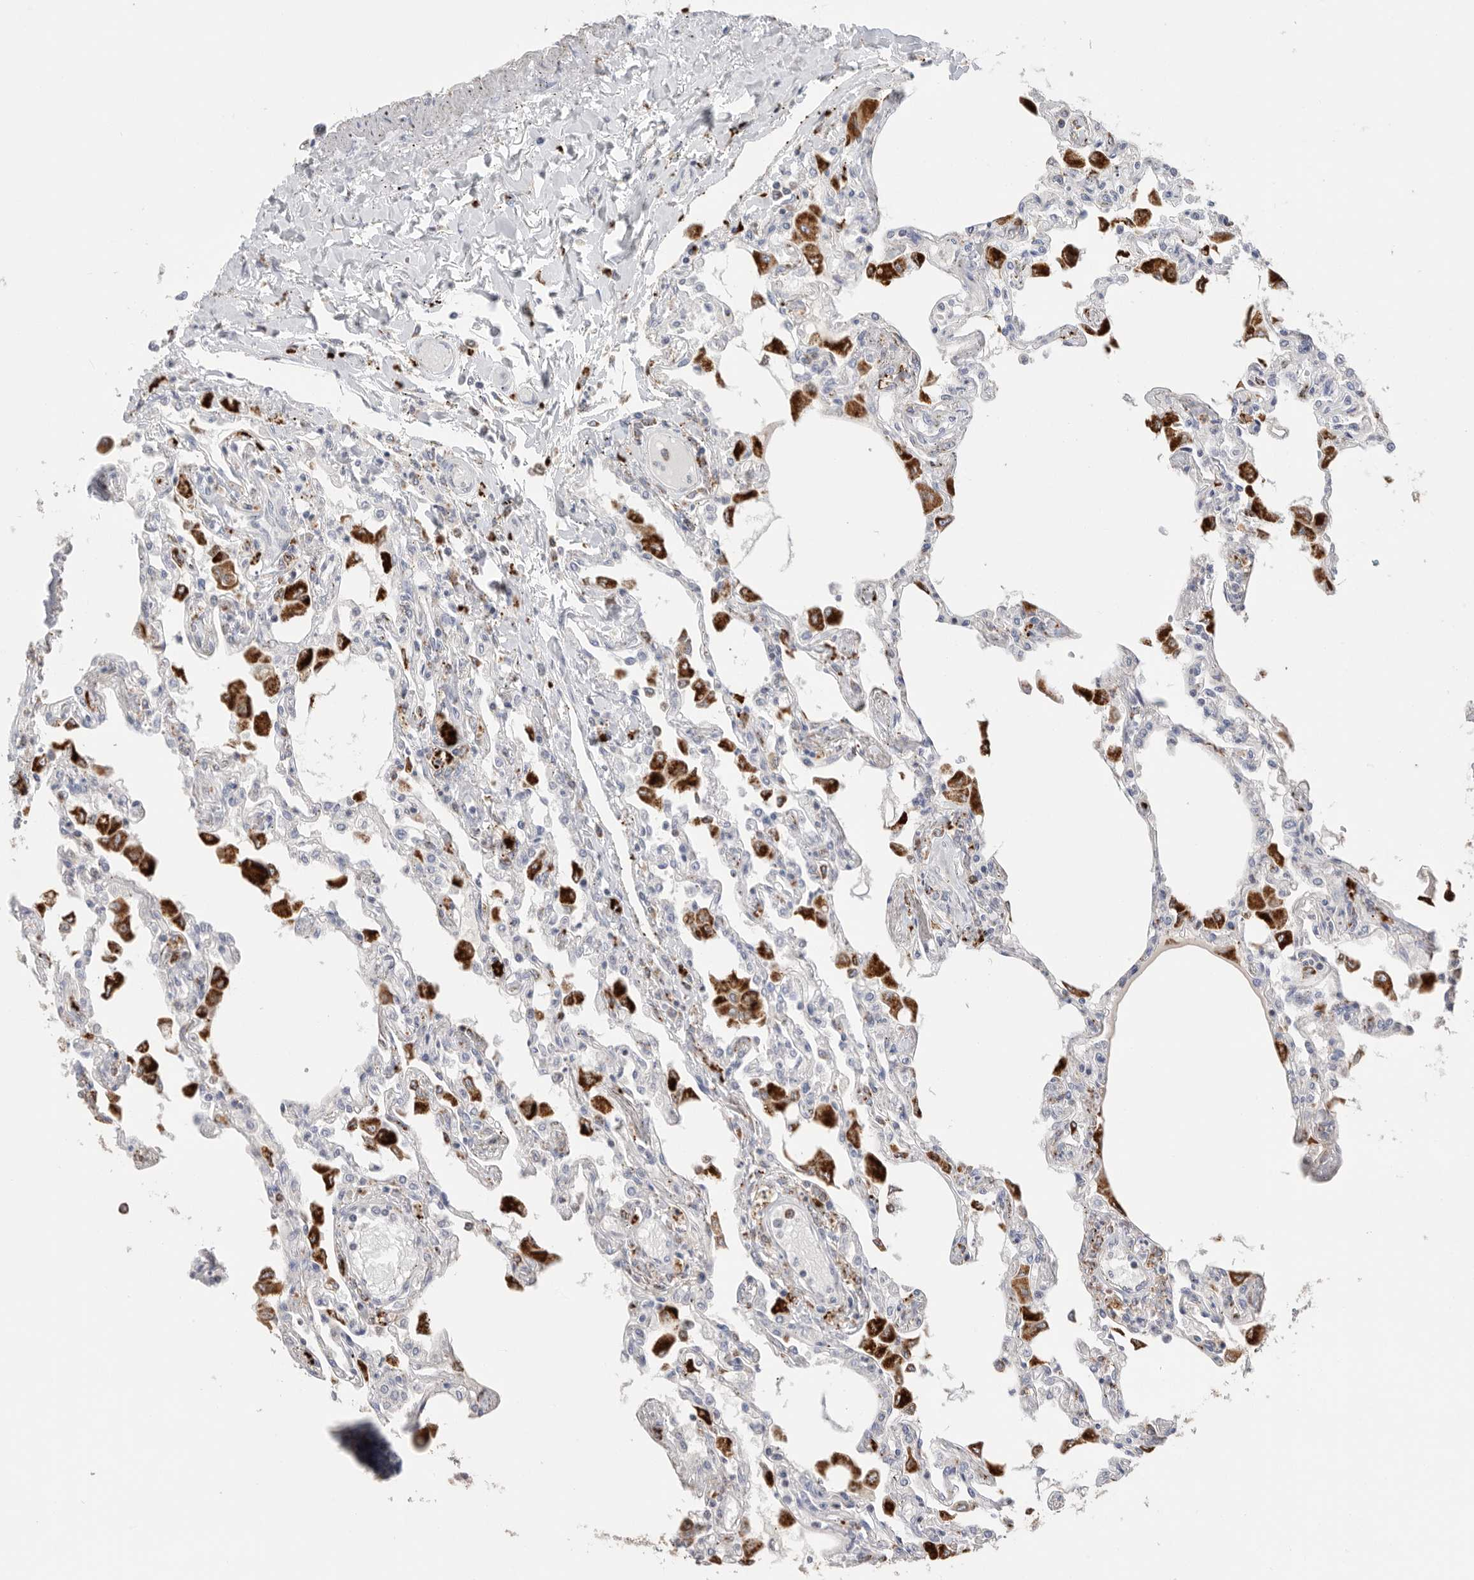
{"staining": {"intensity": "negative", "quantity": "none", "location": "none"}, "tissue": "lung", "cell_type": "Alveolar cells", "image_type": "normal", "snomed": [{"axis": "morphology", "description": "Normal tissue, NOS"}, {"axis": "topography", "description": "Bronchus"}, {"axis": "topography", "description": "Lung"}], "caption": "Immunohistochemistry (IHC) image of unremarkable lung stained for a protein (brown), which shows no staining in alveolar cells. (DAB (3,3'-diaminobenzidine) immunohistochemistry, high magnification).", "gene": "GGH", "patient": {"sex": "female", "age": 49}}